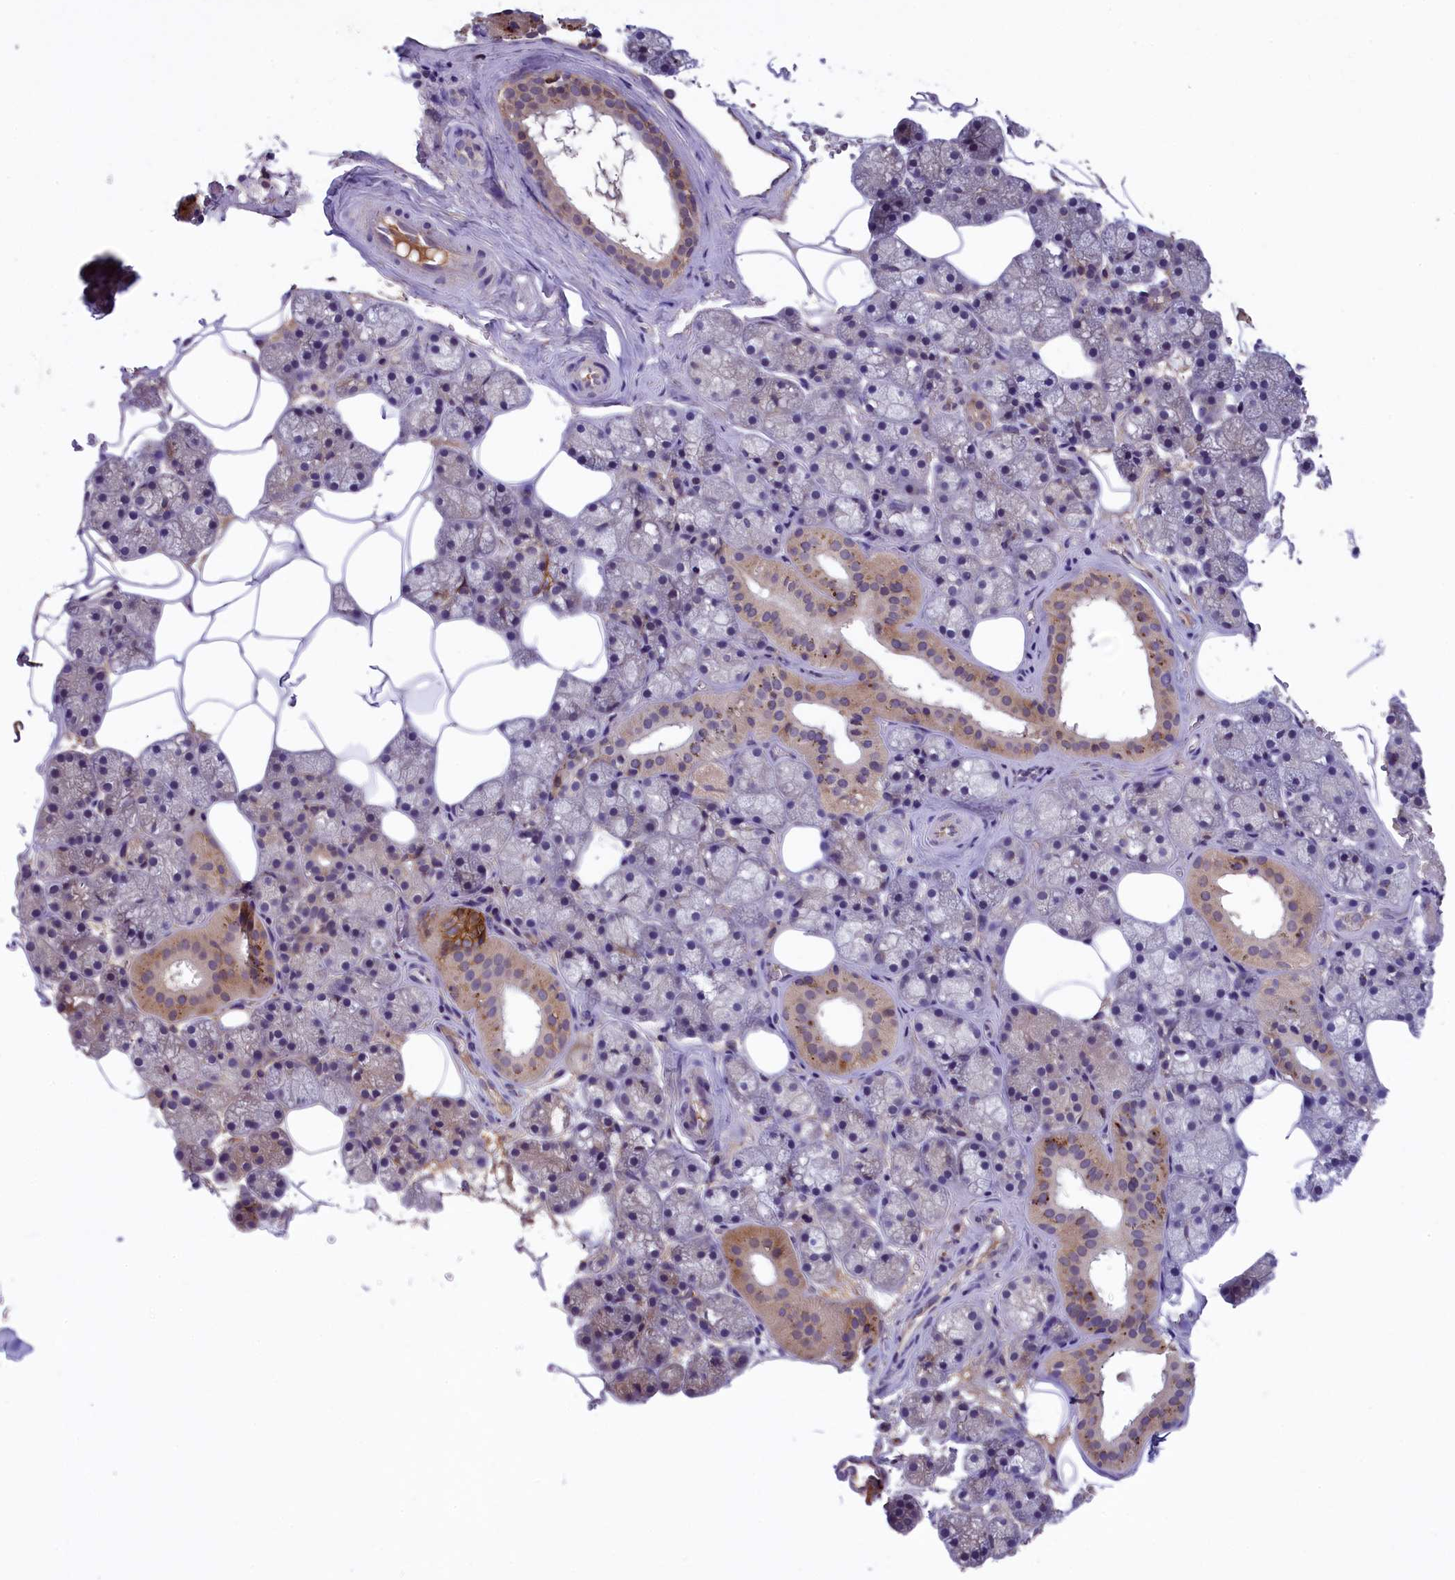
{"staining": {"intensity": "strong", "quantity": "<25%", "location": "cytoplasmic/membranous"}, "tissue": "salivary gland", "cell_type": "Glandular cells", "image_type": "normal", "snomed": [{"axis": "morphology", "description": "Normal tissue, NOS"}, {"axis": "topography", "description": "Salivary gland"}], "caption": "Salivary gland was stained to show a protein in brown. There is medium levels of strong cytoplasmic/membranous positivity in about <25% of glandular cells.", "gene": "STYX", "patient": {"sex": "male", "age": 62}}